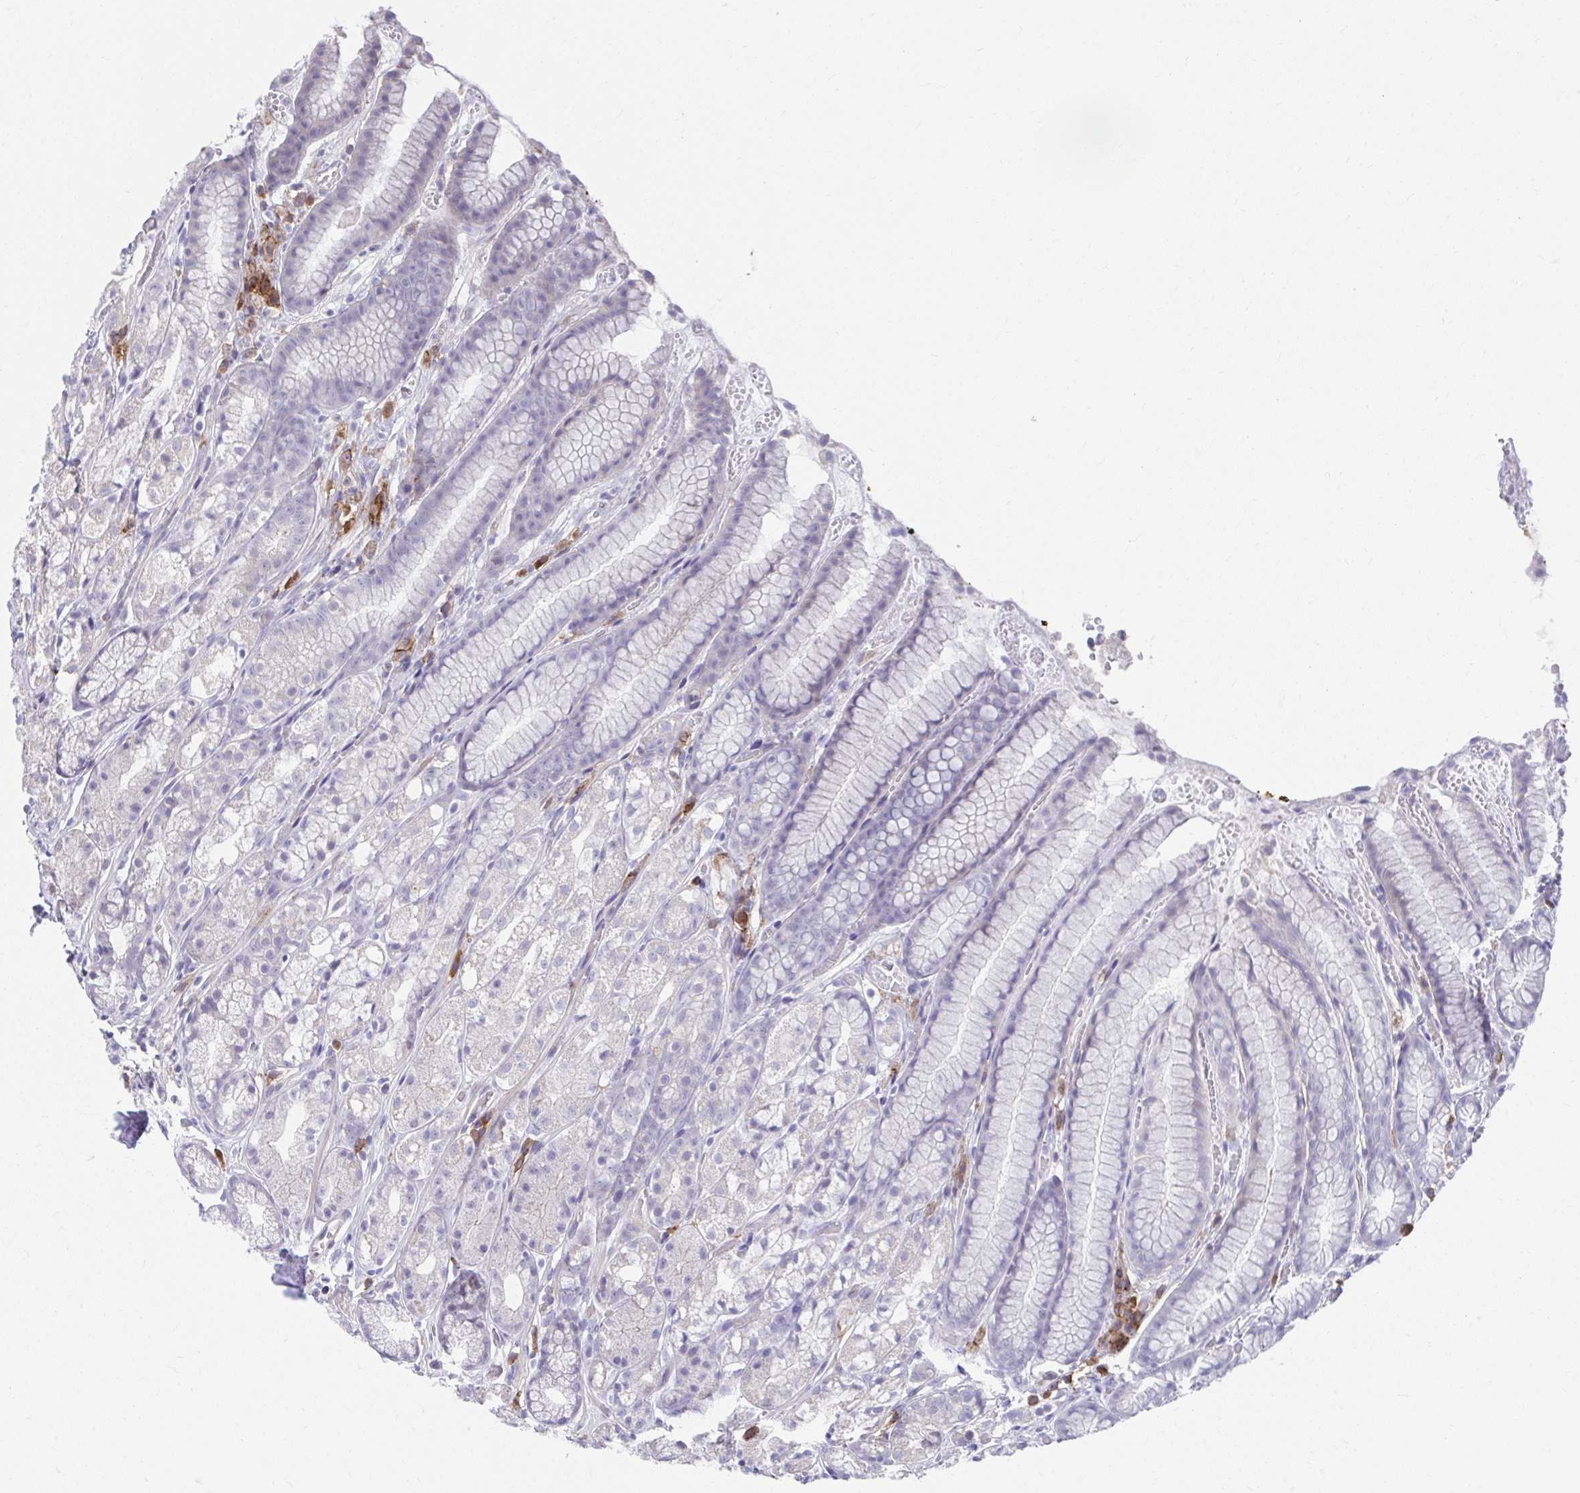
{"staining": {"intensity": "weak", "quantity": "<25%", "location": "cytoplasmic/membranous"}, "tissue": "stomach", "cell_type": "Glandular cells", "image_type": "normal", "snomed": [{"axis": "morphology", "description": "Normal tissue, NOS"}, {"axis": "topography", "description": "Smooth muscle"}, {"axis": "topography", "description": "Stomach"}], "caption": "Glandular cells are negative for brown protein staining in benign stomach. The staining is performed using DAB brown chromogen with nuclei counter-stained in using hematoxylin.", "gene": "SLAMF7", "patient": {"sex": "male", "age": 70}}